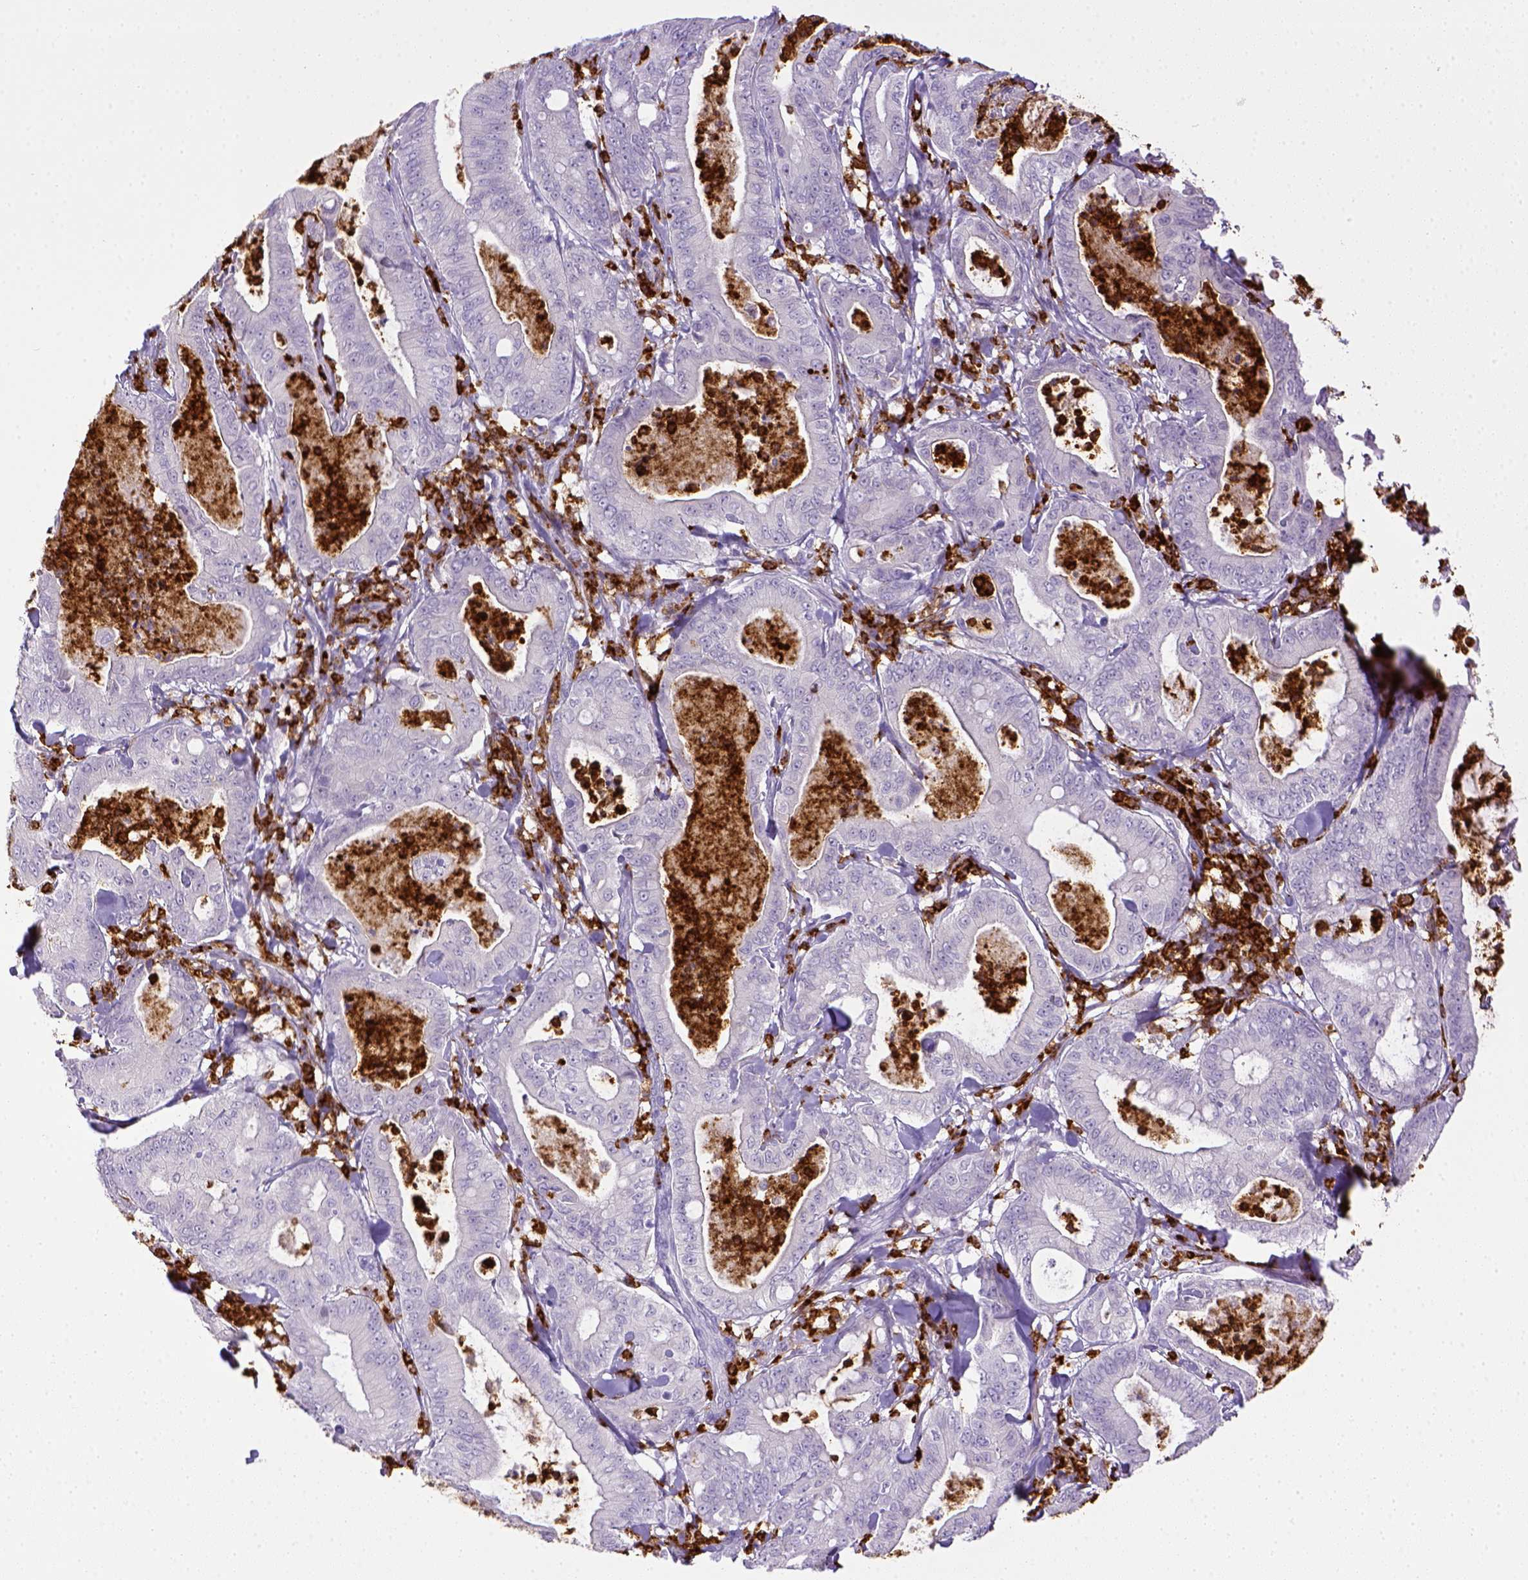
{"staining": {"intensity": "negative", "quantity": "none", "location": "none"}, "tissue": "pancreatic cancer", "cell_type": "Tumor cells", "image_type": "cancer", "snomed": [{"axis": "morphology", "description": "Adenocarcinoma, NOS"}, {"axis": "topography", "description": "Pancreas"}], "caption": "This micrograph is of adenocarcinoma (pancreatic) stained with IHC to label a protein in brown with the nuclei are counter-stained blue. There is no expression in tumor cells.", "gene": "ITGAM", "patient": {"sex": "male", "age": 71}}